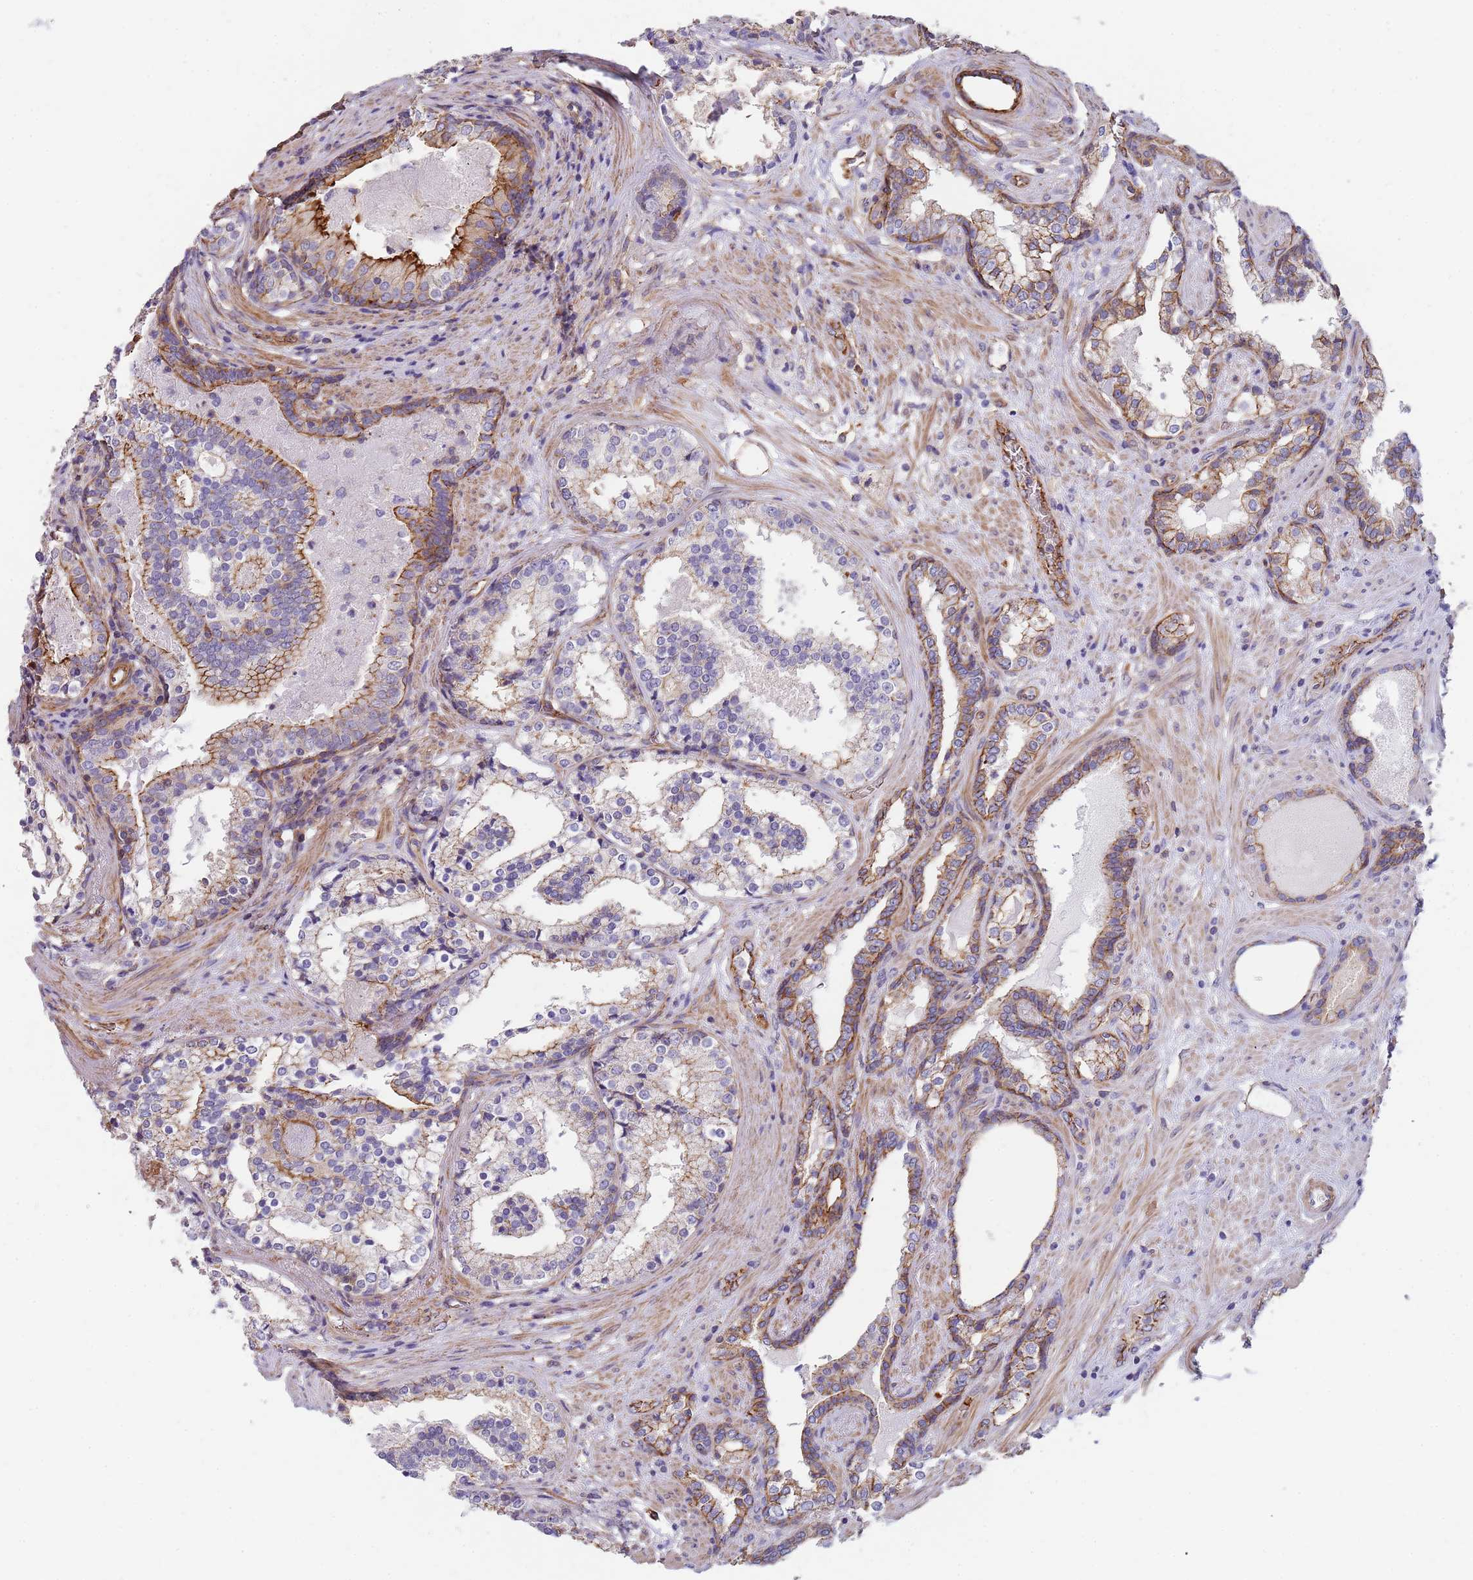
{"staining": {"intensity": "weak", "quantity": "<25%", "location": "cytoplasmic/membranous"}, "tissue": "prostate cancer", "cell_type": "Tumor cells", "image_type": "cancer", "snomed": [{"axis": "morphology", "description": "Adenocarcinoma, High grade"}, {"axis": "topography", "description": "Prostate"}], "caption": "This is an immunohistochemistry histopathology image of prostate cancer (adenocarcinoma (high-grade)). There is no positivity in tumor cells.", "gene": "GFRAL", "patient": {"sex": "male", "age": 58}}